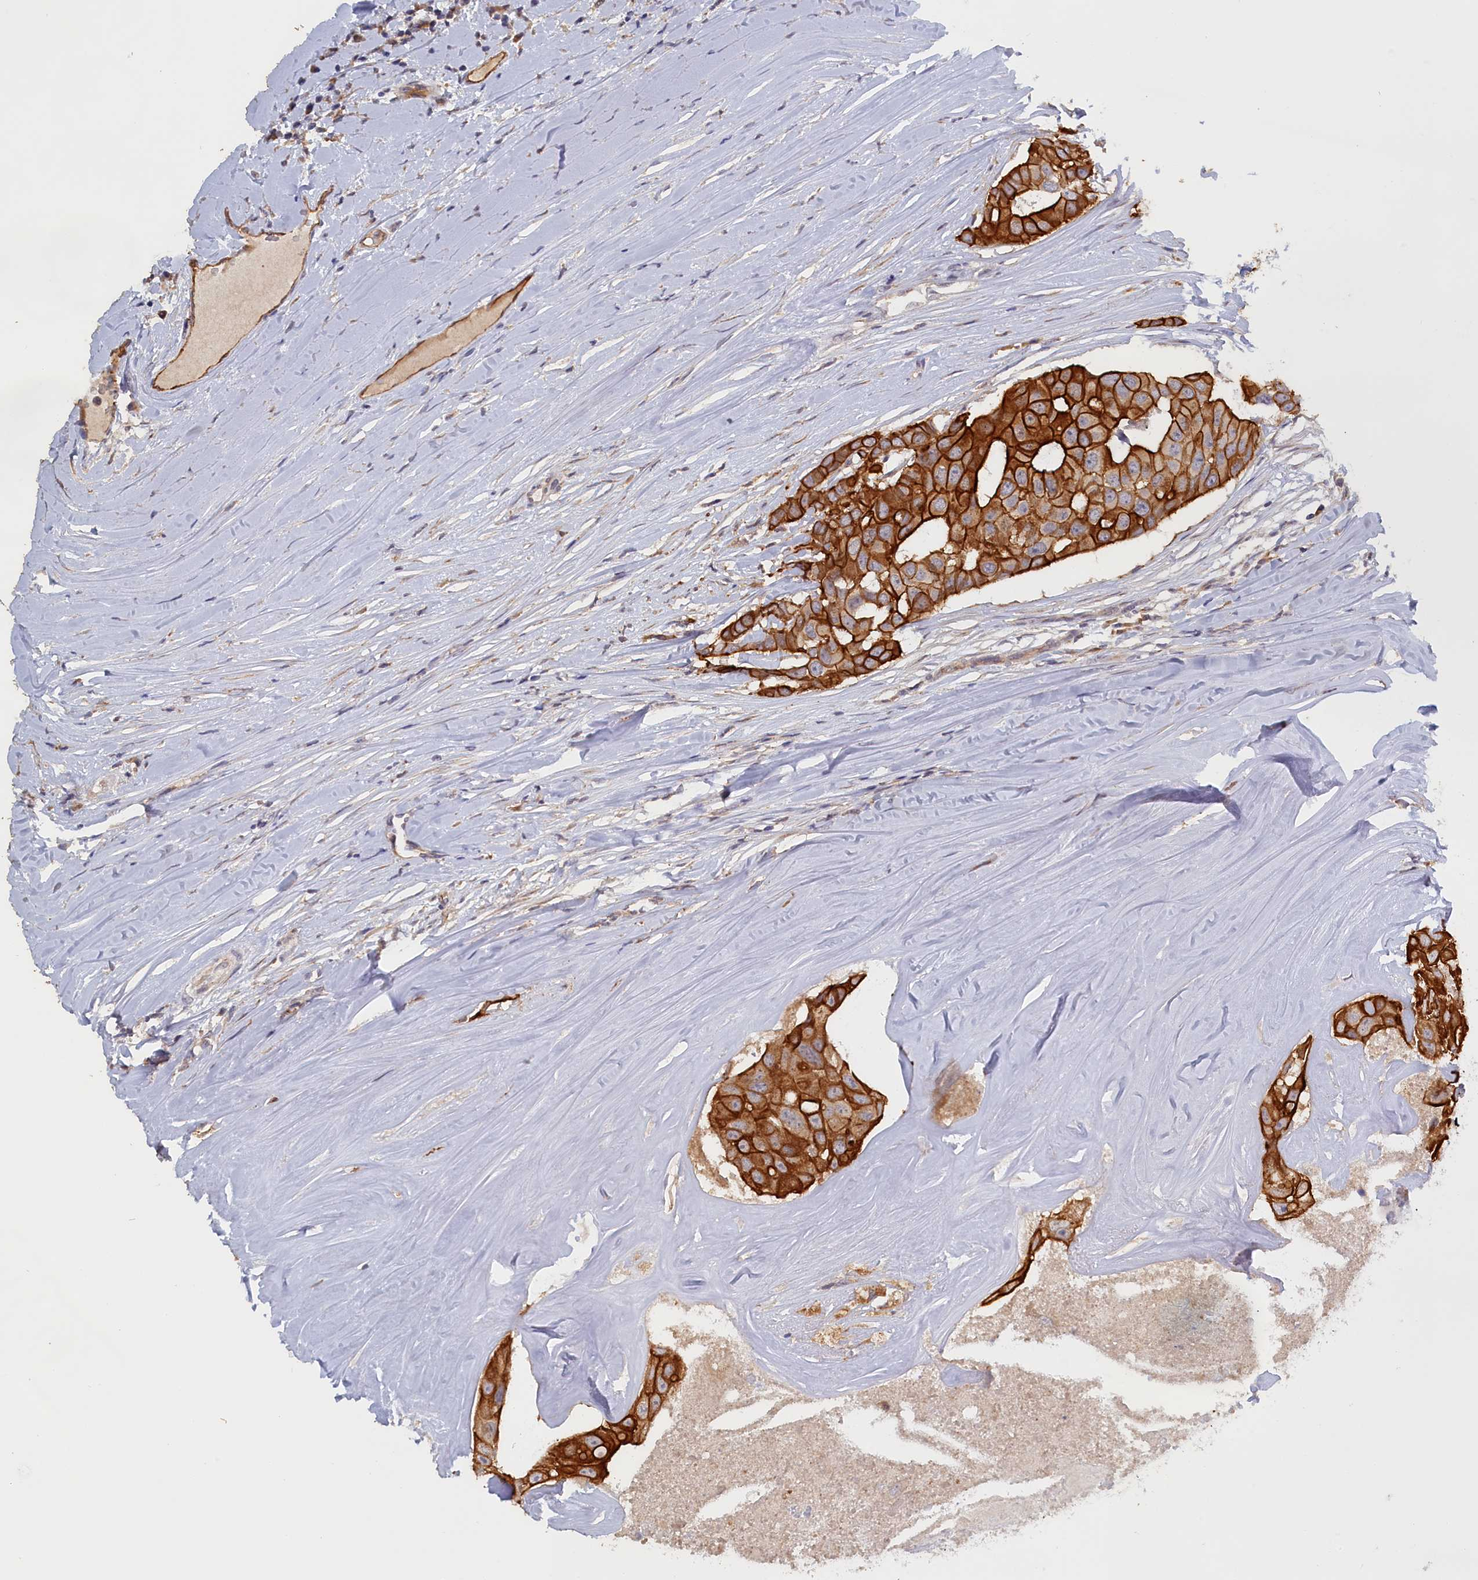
{"staining": {"intensity": "strong", "quantity": ">75%", "location": "cytoplasmic/membranous"}, "tissue": "head and neck cancer", "cell_type": "Tumor cells", "image_type": "cancer", "snomed": [{"axis": "morphology", "description": "Adenocarcinoma, NOS"}, {"axis": "morphology", "description": "Adenocarcinoma, metastatic, NOS"}, {"axis": "topography", "description": "Head-Neck"}], "caption": "Protein staining exhibits strong cytoplasmic/membranous staining in about >75% of tumor cells in head and neck cancer (metastatic adenocarcinoma).", "gene": "COL19A1", "patient": {"sex": "male", "age": 75}}